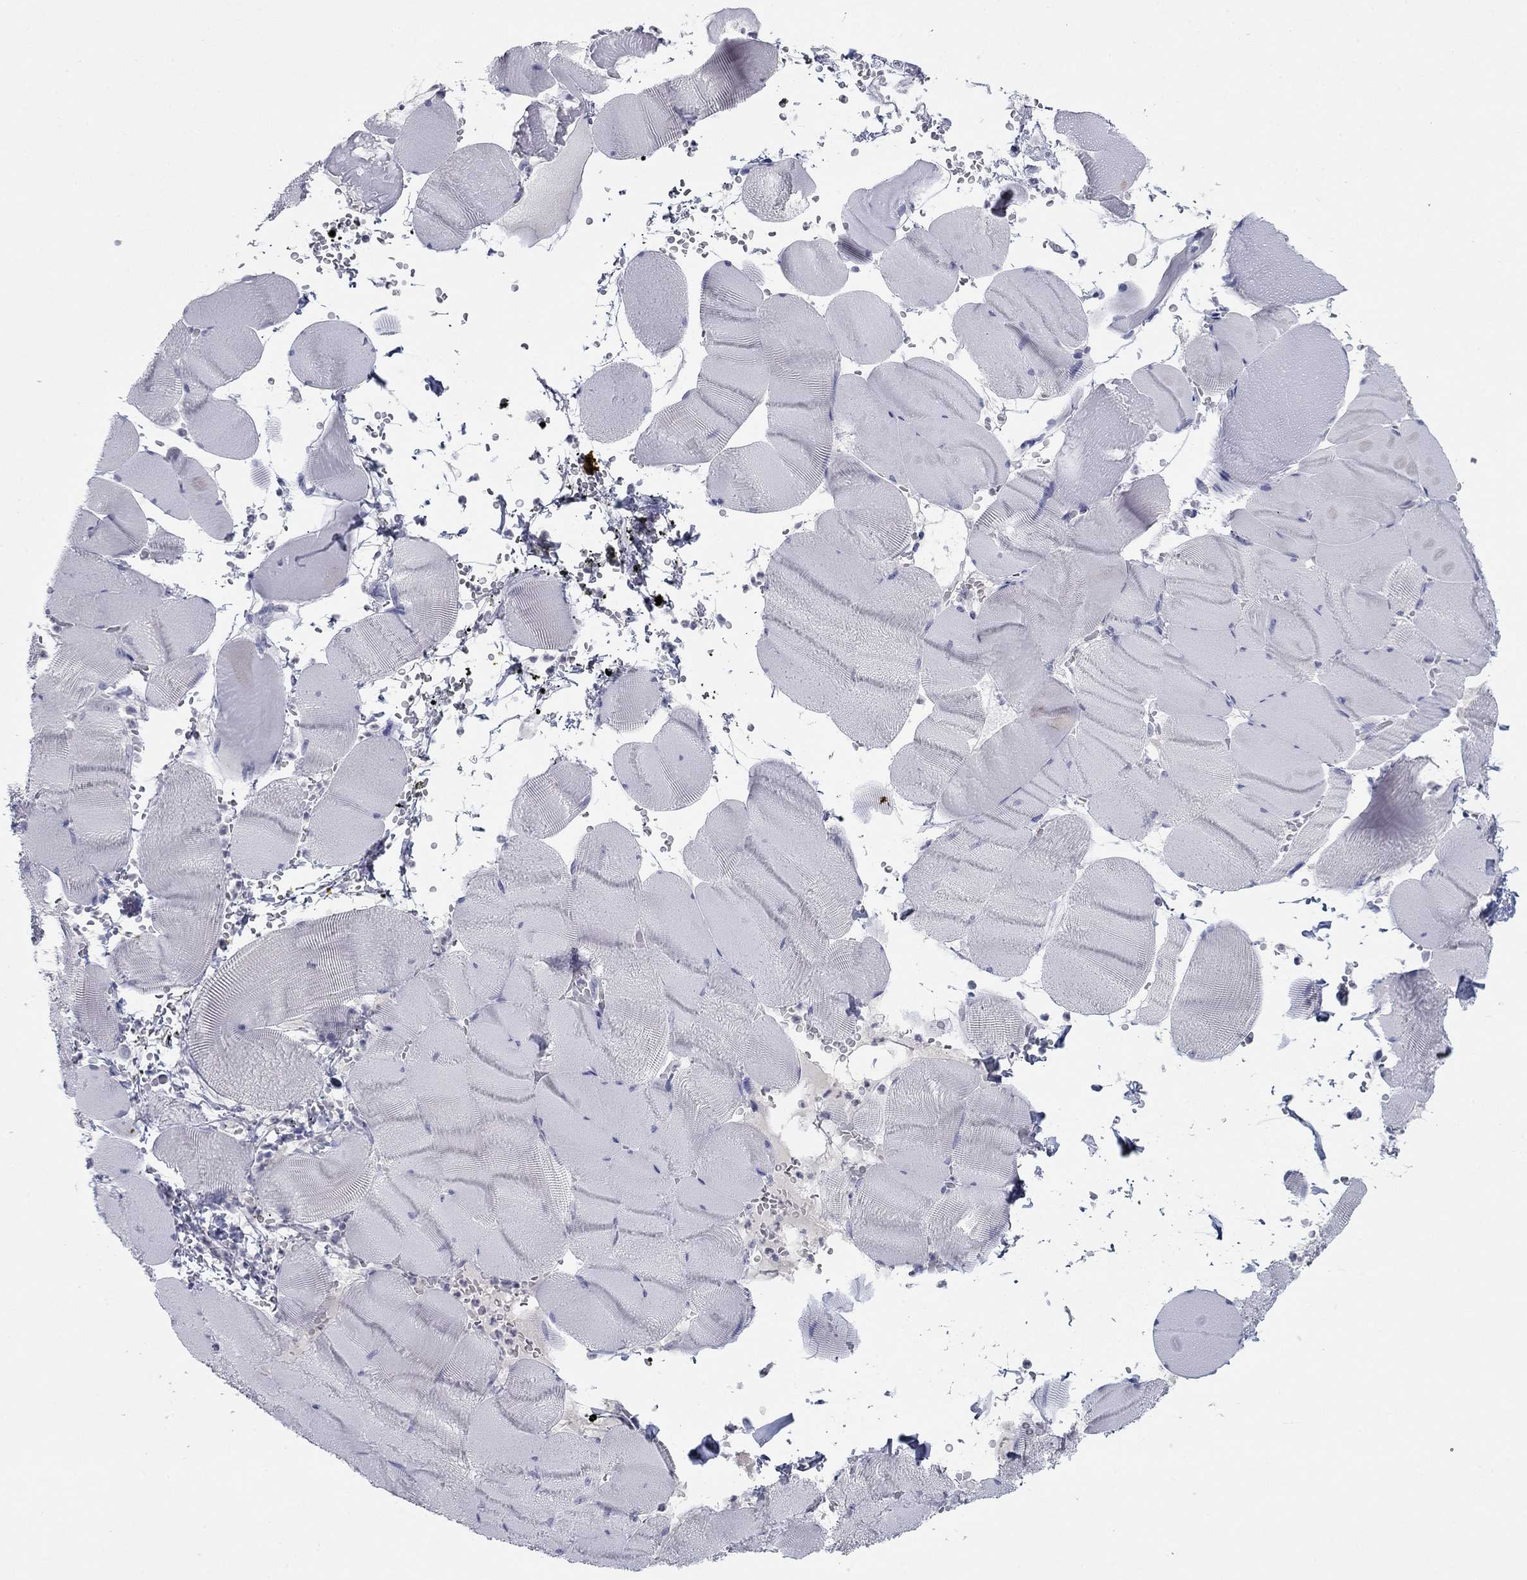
{"staining": {"intensity": "negative", "quantity": "none", "location": "none"}, "tissue": "skeletal muscle", "cell_type": "Myocytes", "image_type": "normal", "snomed": [{"axis": "morphology", "description": "Normal tissue, NOS"}, {"axis": "topography", "description": "Skeletal muscle"}], "caption": "There is no significant staining in myocytes of skeletal muscle. The staining is performed using DAB (3,3'-diaminobenzidine) brown chromogen with nuclei counter-stained in using hematoxylin.", "gene": "PLS1", "patient": {"sex": "male", "age": 56}}